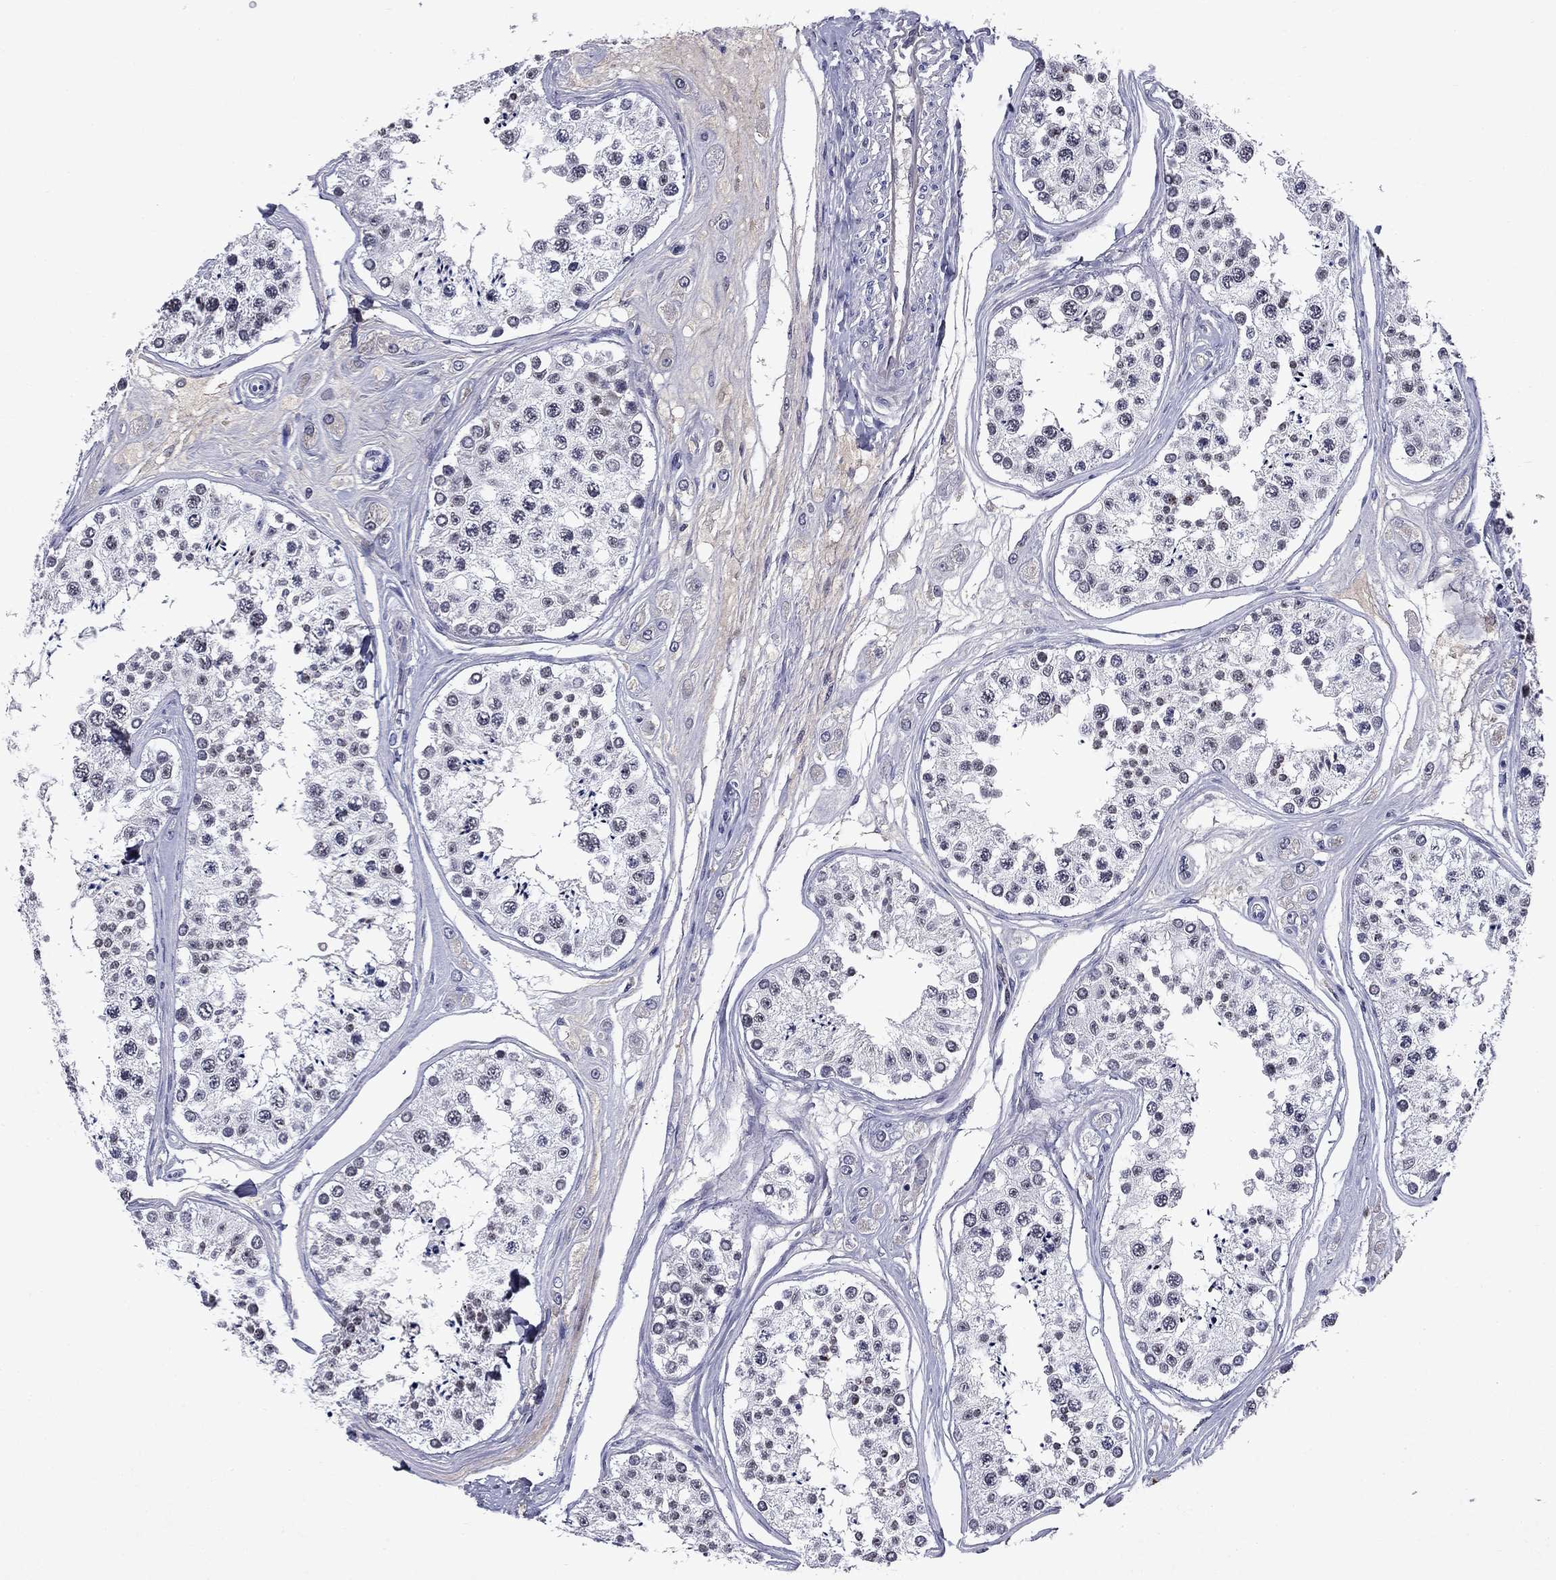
{"staining": {"intensity": "moderate", "quantity": "<25%", "location": "cytoplasmic/membranous,nuclear"}, "tissue": "testis", "cell_type": "Cells in seminiferous ducts", "image_type": "normal", "snomed": [{"axis": "morphology", "description": "Normal tissue, NOS"}, {"axis": "topography", "description": "Testis"}], "caption": "Approximately <25% of cells in seminiferous ducts in unremarkable human testis exhibit moderate cytoplasmic/membranous,nuclear protein positivity as visualized by brown immunohistochemical staining.", "gene": "ECM1", "patient": {"sex": "male", "age": 25}}